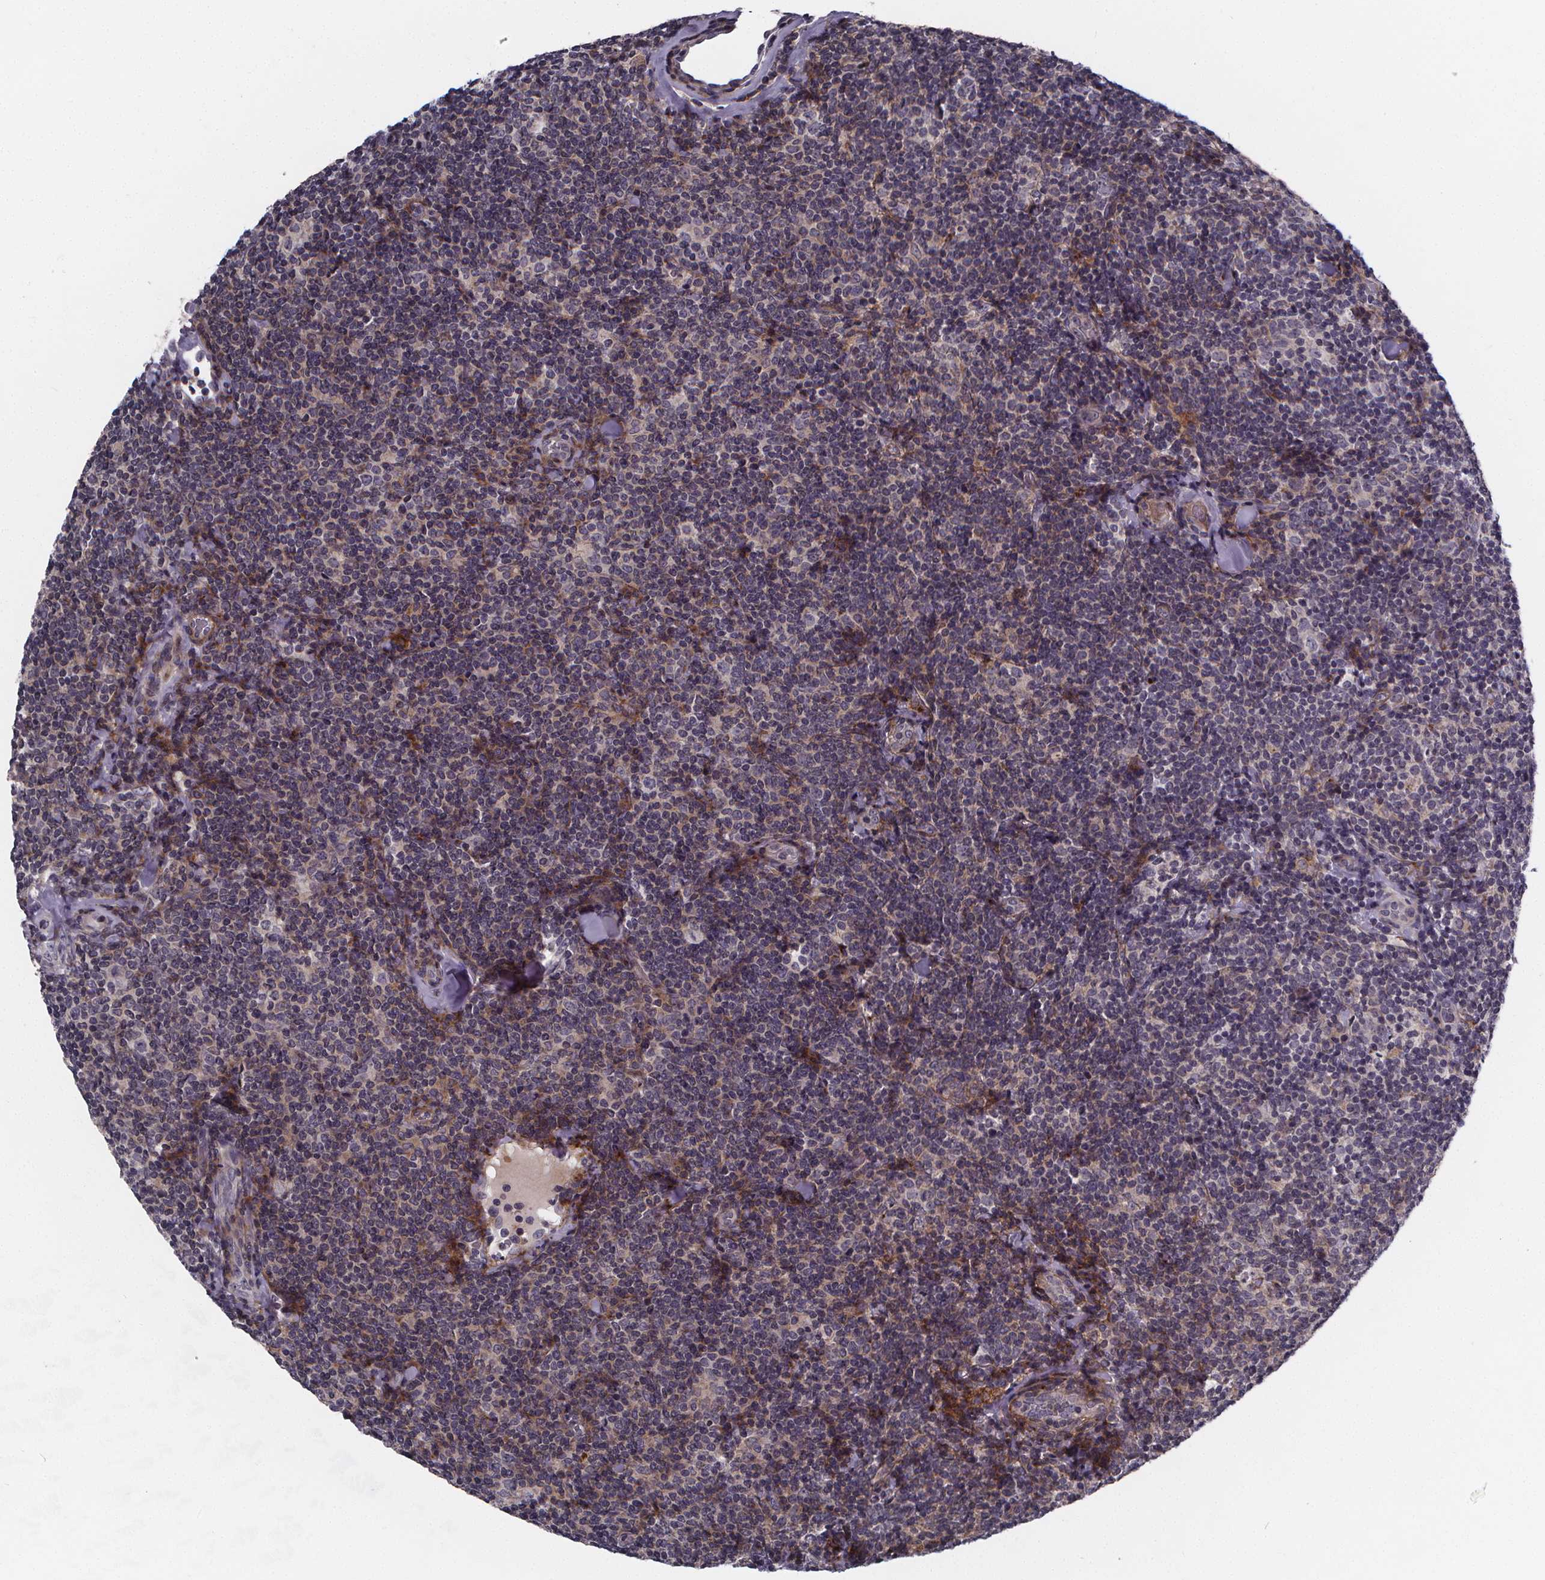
{"staining": {"intensity": "negative", "quantity": "none", "location": "none"}, "tissue": "lymphoma", "cell_type": "Tumor cells", "image_type": "cancer", "snomed": [{"axis": "morphology", "description": "Malignant lymphoma, non-Hodgkin's type, Low grade"}, {"axis": "topography", "description": "Lymph node"}], "caption": "Immunohistochemistry (IHC) of human lymphoma displays no staining in tumor cells.", "gene": "FBXW2", "patient": {"sex": "female", "age": 56}}